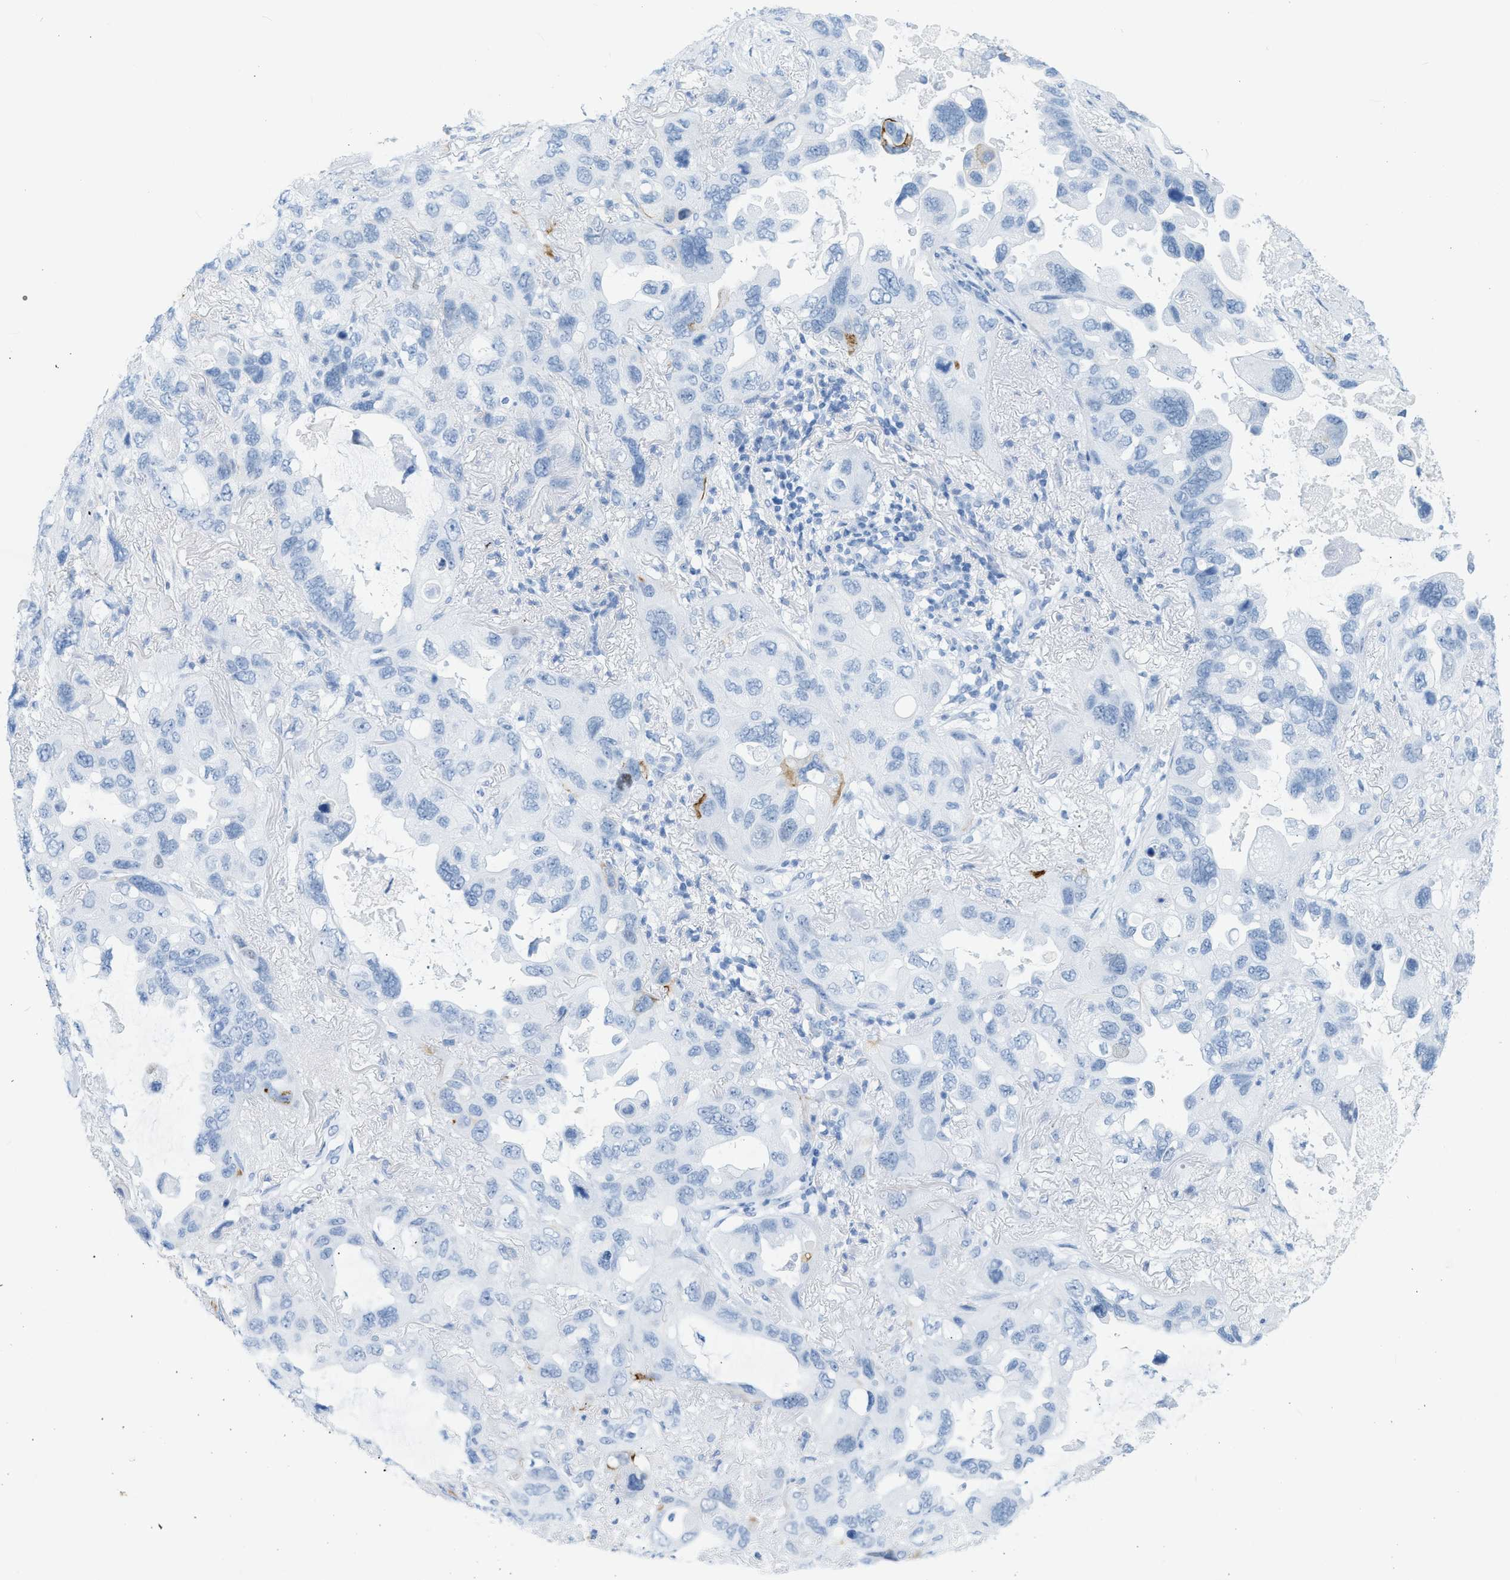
{"staining": {"intensity": "negative", "quantity": "none", "location": "none"}, "tissue": "lung cancer", "cell_type": "Tumor cells", "image_type": "cancer", "snomed": [{"axis": "morphology", "description": "Squamous cell carcinoma, NOS"}, {"axis": "topography", "description": "Lung"}], "caption": "An image of human lung squamous cell carcinoma is negative for staining in tumor cells. The staining is performed using DAB (3,3'-diaminobenzidine) brown chromogen with nuclei counter-stained in using hematoxylin.", "gene": "DES", "patient": {"sex": "female", "age": 73}}